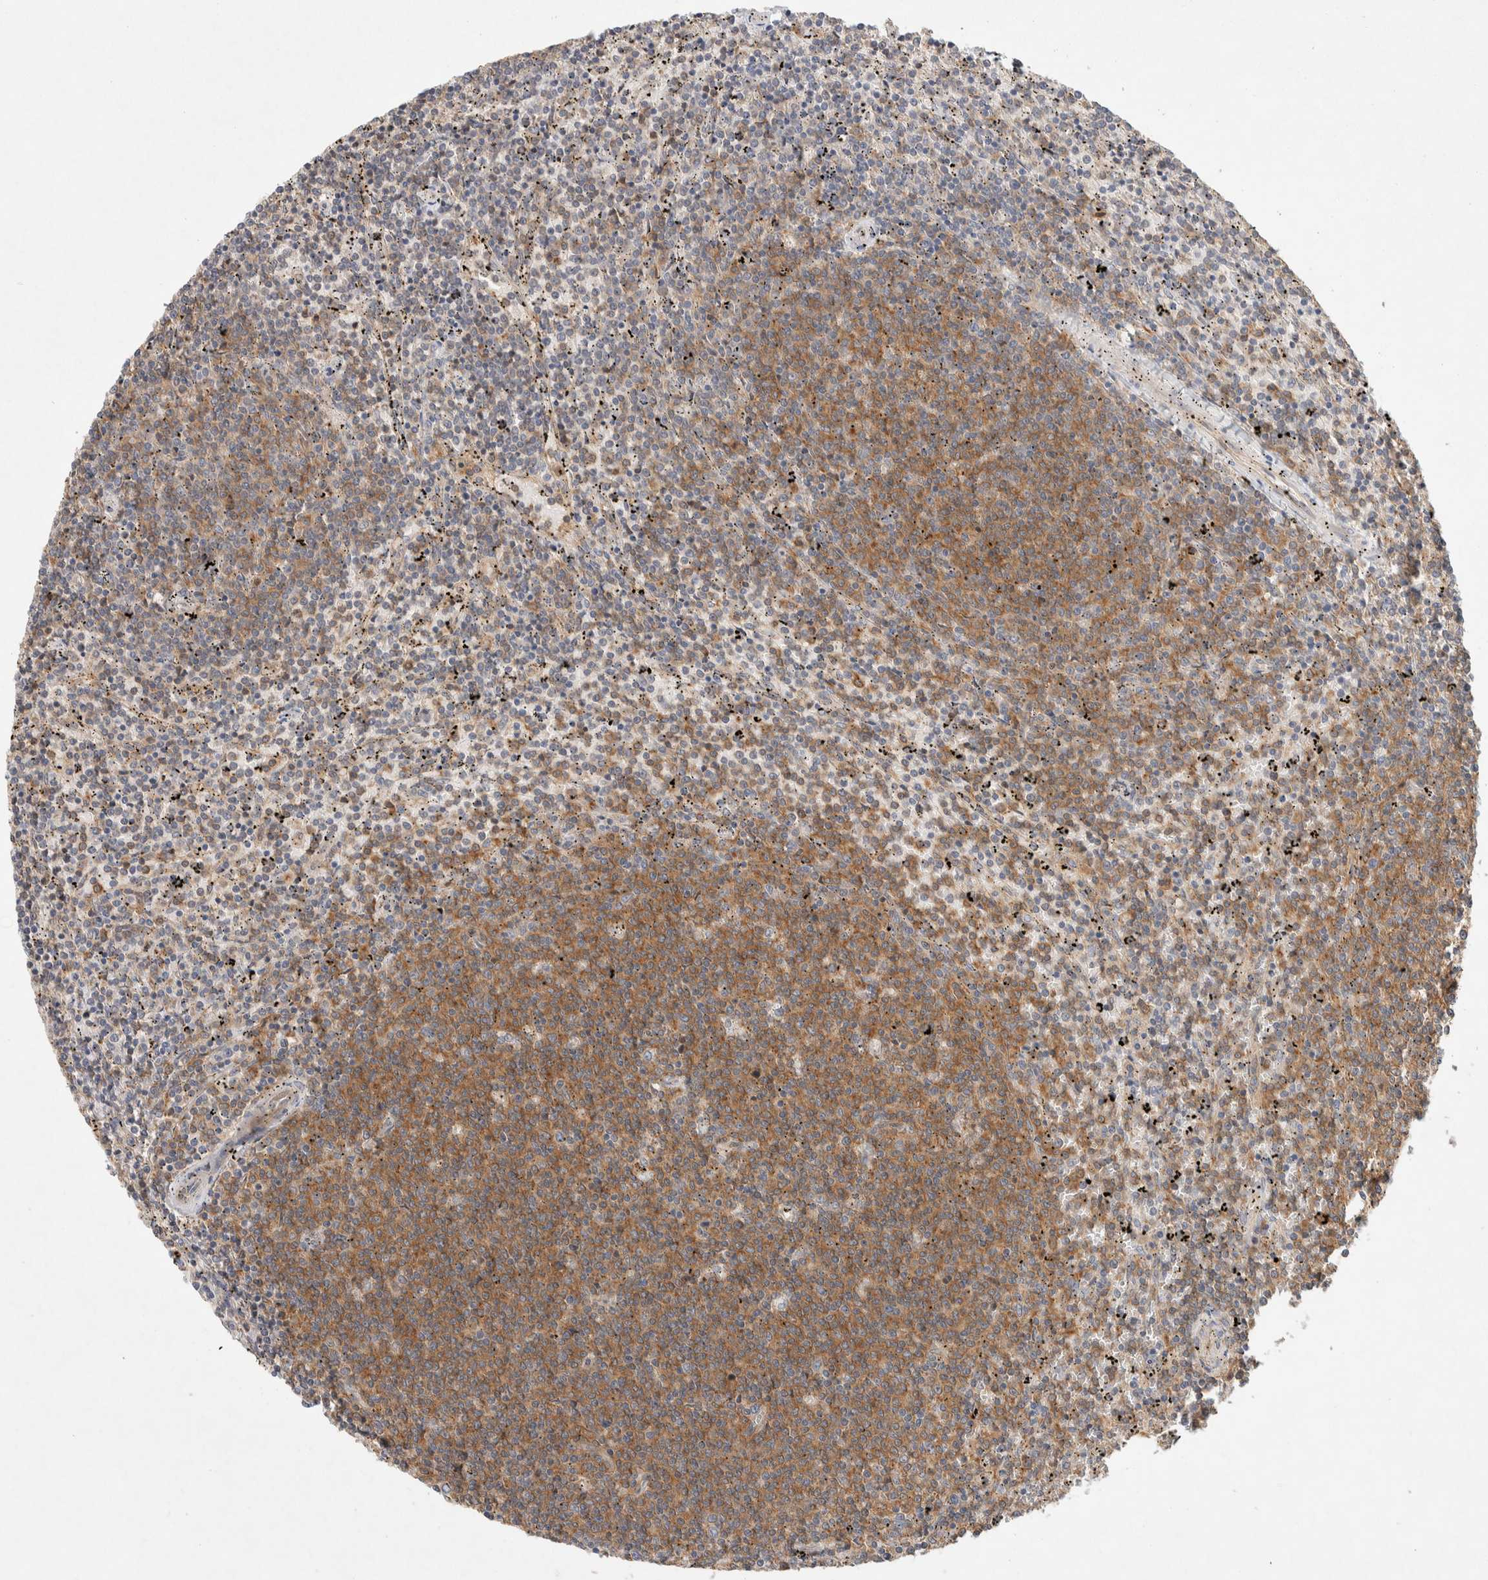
{"staining": {"intensity": "moderate", "quantity": ">75%", "location": "cytoplasmic/membranous"}, "tissue": "lymphoma", "cell_type": "Tumor cells", "image_type": "cancer", "snomed": [{"axis": "morphology", "description": "Malignant lymphoma, non-Hodgkin's type, Low grade"}, {"axis": "topography", "description": "Spleen"}], "caption": "Protein staining of malignant lymphoma, non-Hodgkin's type (low-grade) tissue displays moderate cytoplasmic/membranous staining in approximately >75% of tumor cells. Using DAB (3,3'-diaminobenzidine) (brown) and hematoxylin (blue) stains, captured at high magnification using brightfield microscopy.", "gene": "PXK", "patient": {"sex": "female", "age": 50}}